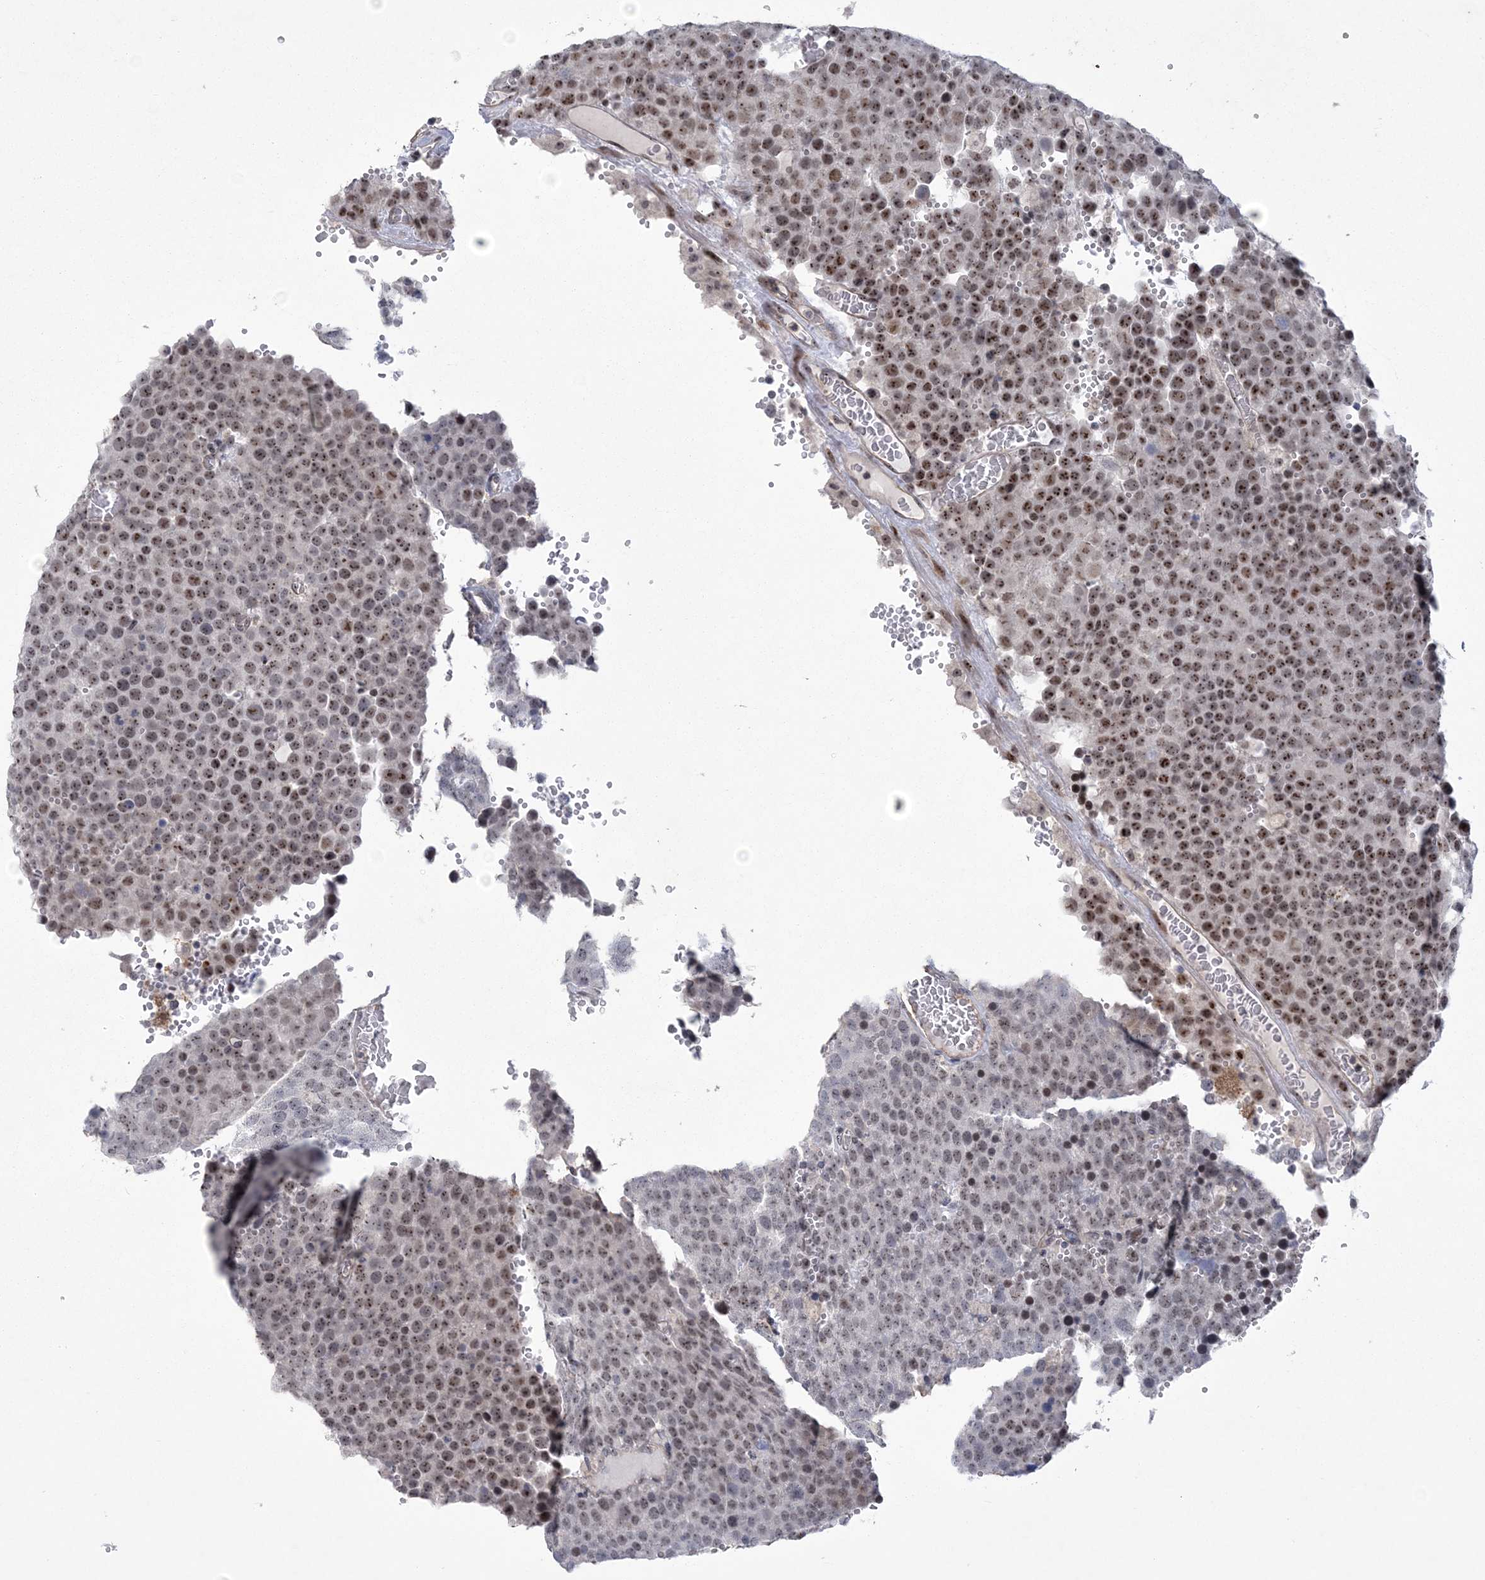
{"staining": {"intensity": "moderate", "quantity": ">75%", "location": "nuclear"}, "tissue": "testis cancer", "cell_type": "Tumor cells", "image_type": "cancer", "snomed": [{"axis": "morphology", "description": "Seminoma, NOS"}, {"axis": "topography", "description": "Testis"}], "caption": "Immunohistochemistry (IHC) of testis cancer (seminoma) shows medium levels of moderate nuclear positivity in about >75% of tumor cells.", "gene": "HOMEZ", "patient": {"sex": "male", "age": 71}}